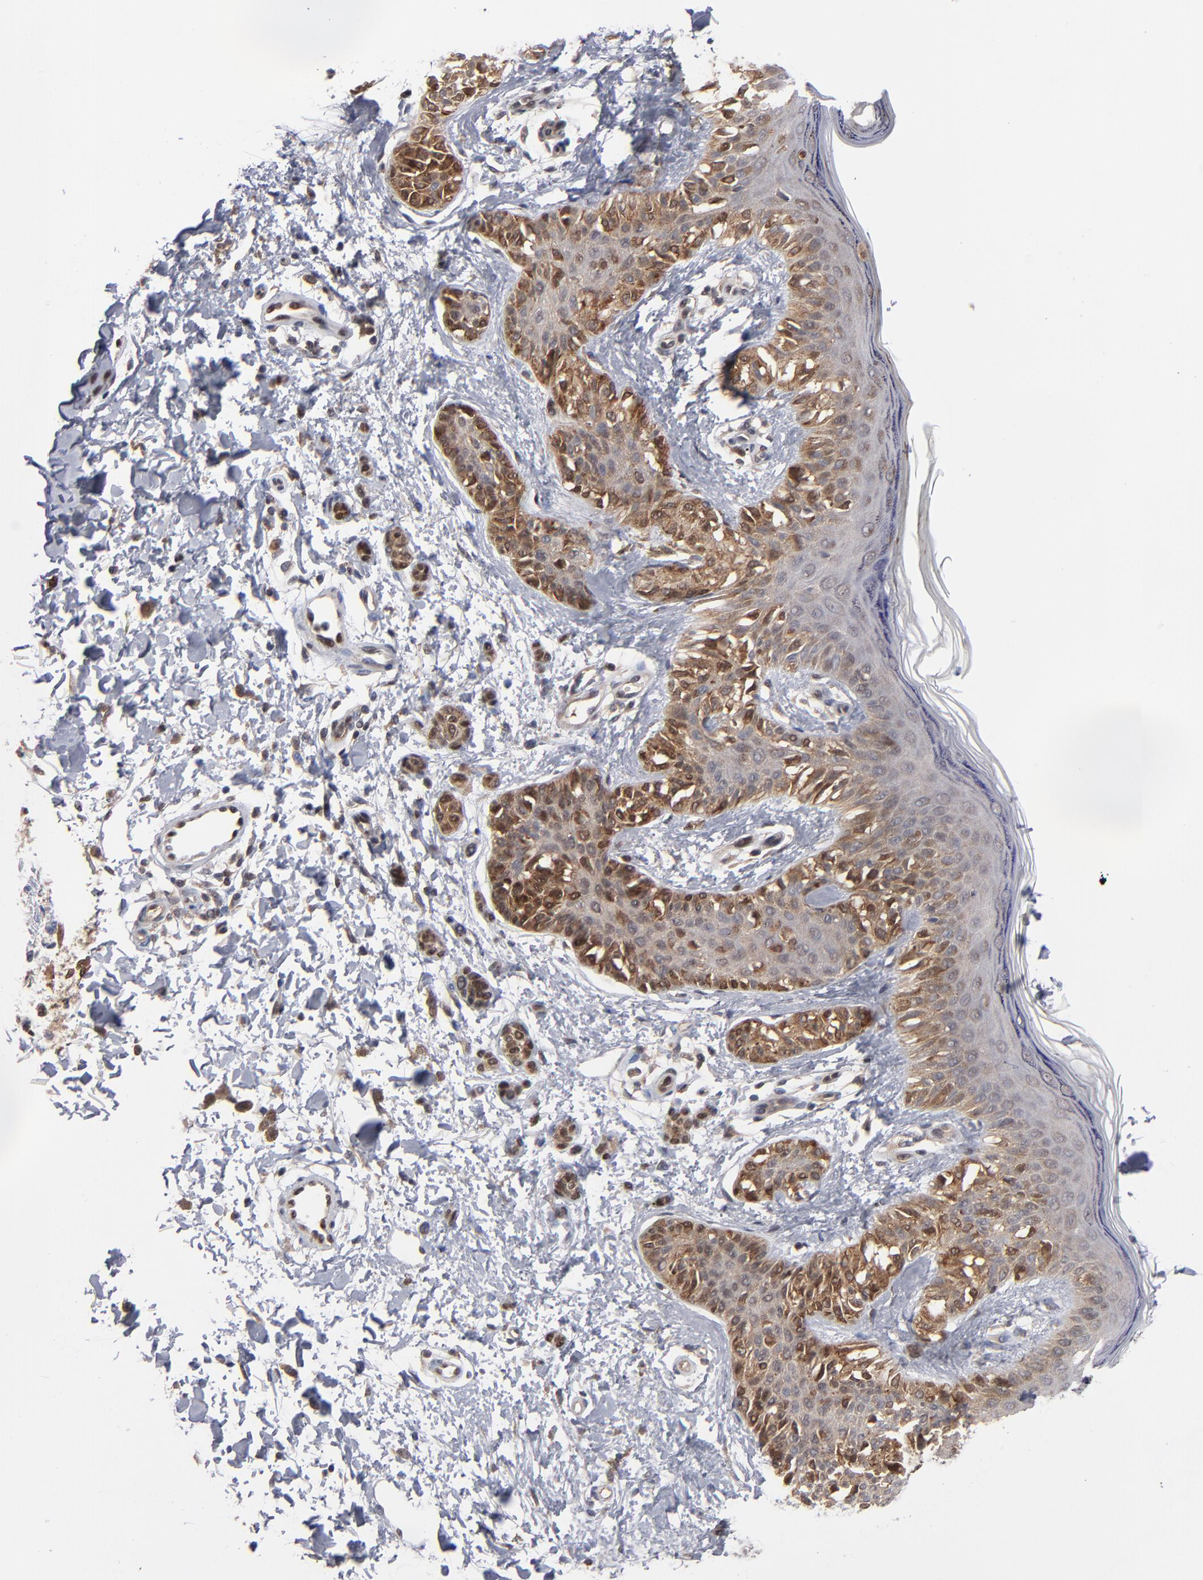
{"staining": {"intensity": "strong", "quantity": ">75%", "location": "cytoplasmic/membranous"}, "tissue": "melanoma", "cell_type": "Tumor cells", "image_type": "cancer", "snomed": [{"axis": "morphology", "description": "Normal tissue, NOS"}, {"axis": "morphology", "description": "Malignant melanoma, NOS"}, {"axis": "topography", "description": "Skin"}], "caption": "DAB immunohistochemical staining of human melanoma demonstrates strong cytoplasmic/membranous protein staining in about >75% of tumor cells. (IHC, brightfield microscopy, high magnification).", "gene": "ALG13", "patient": {"sex": "male", "age": 83}}